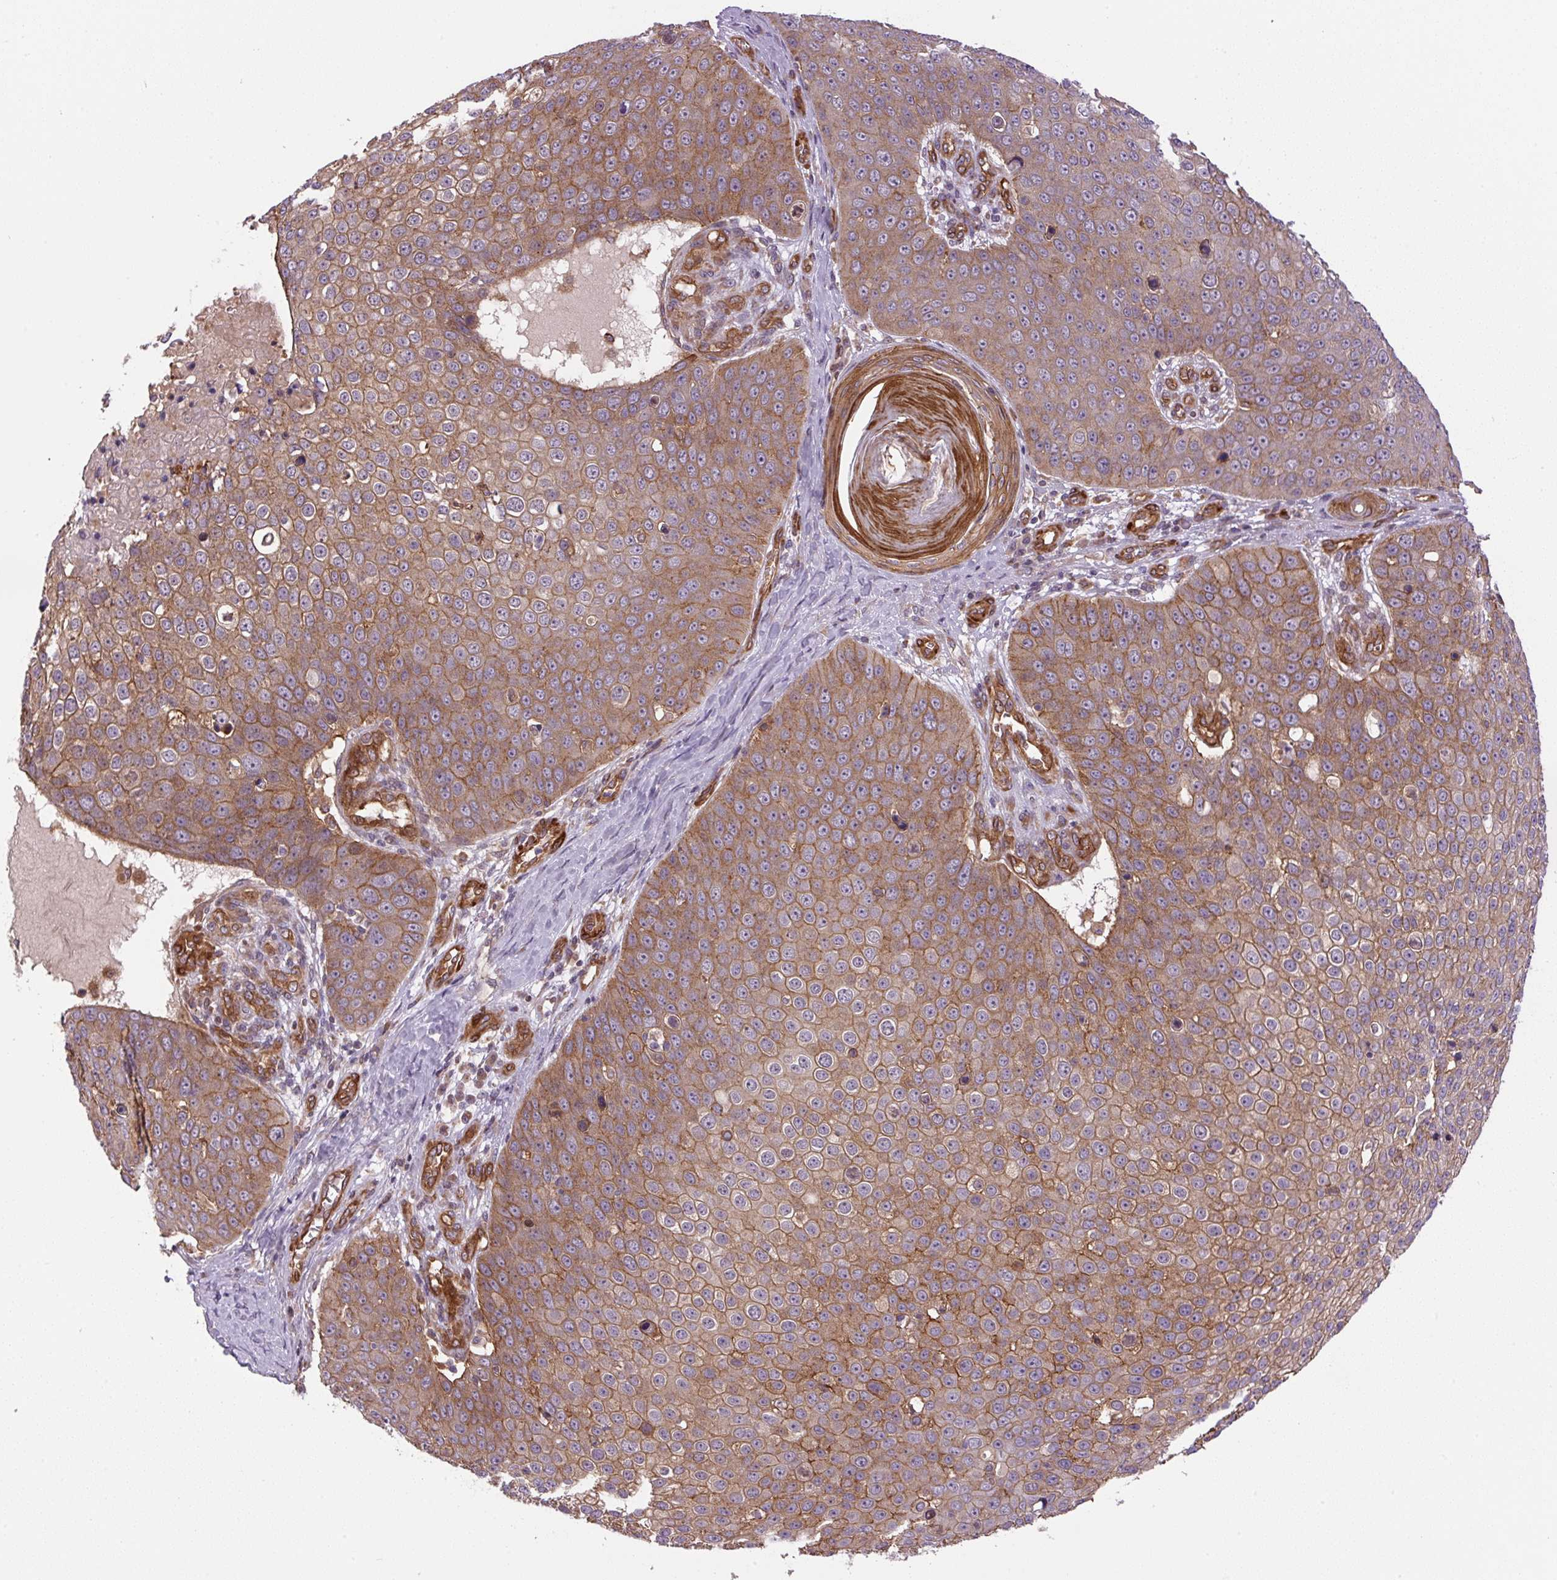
{"staining": {"intensity": "moderate", "quantity": ">75%", "location": "cytoplasmic/membranous"}, "tissue": "skin cancer", "cell_type": "Tumor cells", "image_type": "cancer", "snomed": [{"axis": "morphology", "description": "Squamous cell carcinoma, NOS"}, {"axis": "topography", "description": "Skin"}], "caption": "Skin cancer tissue displays moderate cytoplasmic/membranous staining in approximately >75% of tumor cells", "gene": "SEPTIN10", "patient": {"sex": "male", "age": 71}}